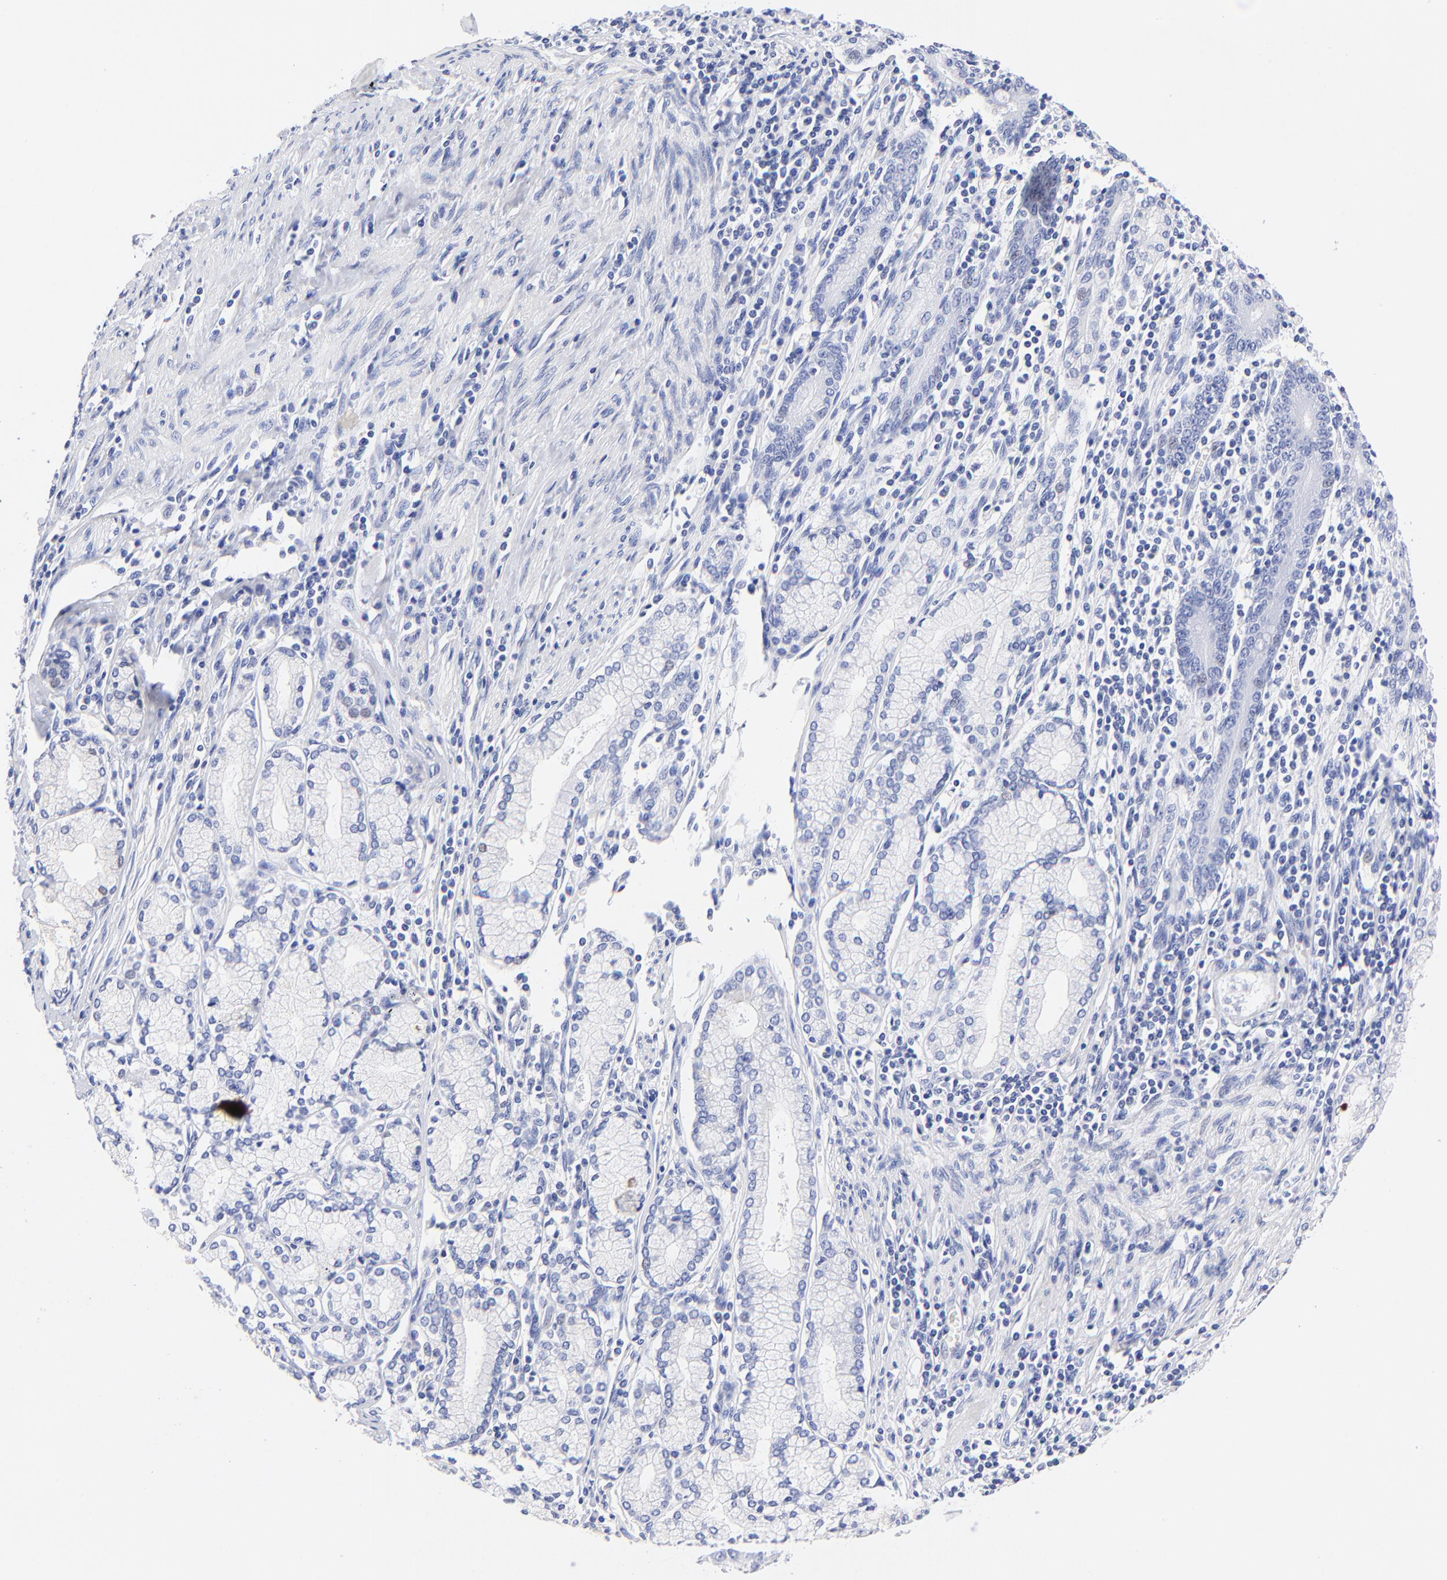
{"staining": {"intensity": "negative", "quantity": "none", "location": "none"}, "tissue": "pancreatic cancer", "cell_type": "Tumor cells", "image_type": "cancer", "snomed": [{"axis": "morphology", "description": "Adenocarcinoma, NOS"}, {"axis": "topography", "description": "Pancreas"}], "caption": "The immunohistochemistry (IHC) photomicrograph has no significant positivity in tumor cells of pancreatic cancer tissue.", "gene": "HORMAD2", "patient": {"sex": "male", "age": 77}}